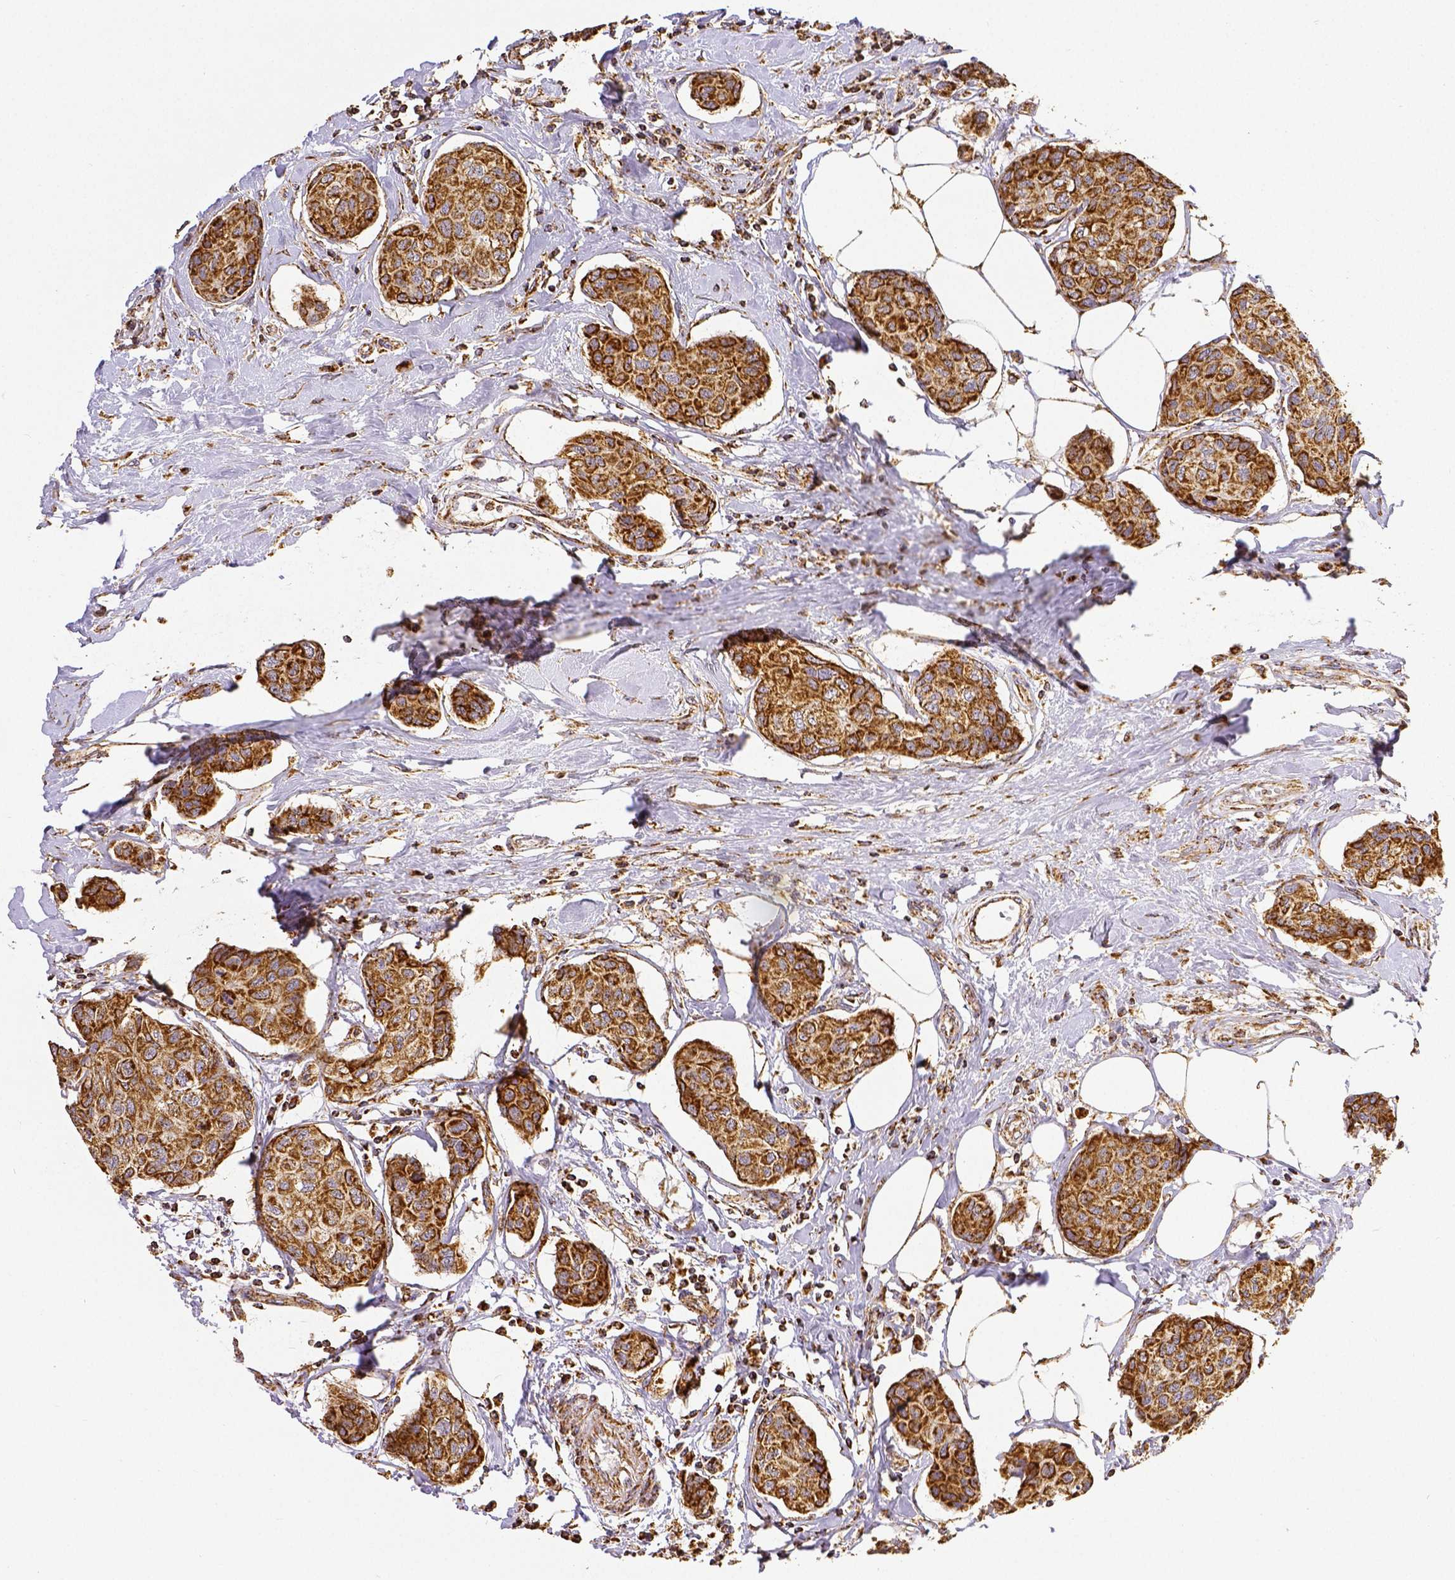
{"staining": {"intensity": "moderate", "quantity": ">75%", "location": "cytoplasmic/membranous"}, "tissue": "breast cancer", "cell_type": "Tumor cells", "image_type": "cancer", "snomed": [{"axis": "morphology", "description": "Duct carcinoma"}, {"axis": "topography", "description": "Breast"}], "caption": "Immunohistochemical staining of breast cancer (invasive ductal carcinoma) demonstrates medium levels of moderate cytoplasmic/membranous protein positivity in approximately >75% of tumor cells.", "gene": "SDHB", "patient": {"sex": "female", "age": 80}}